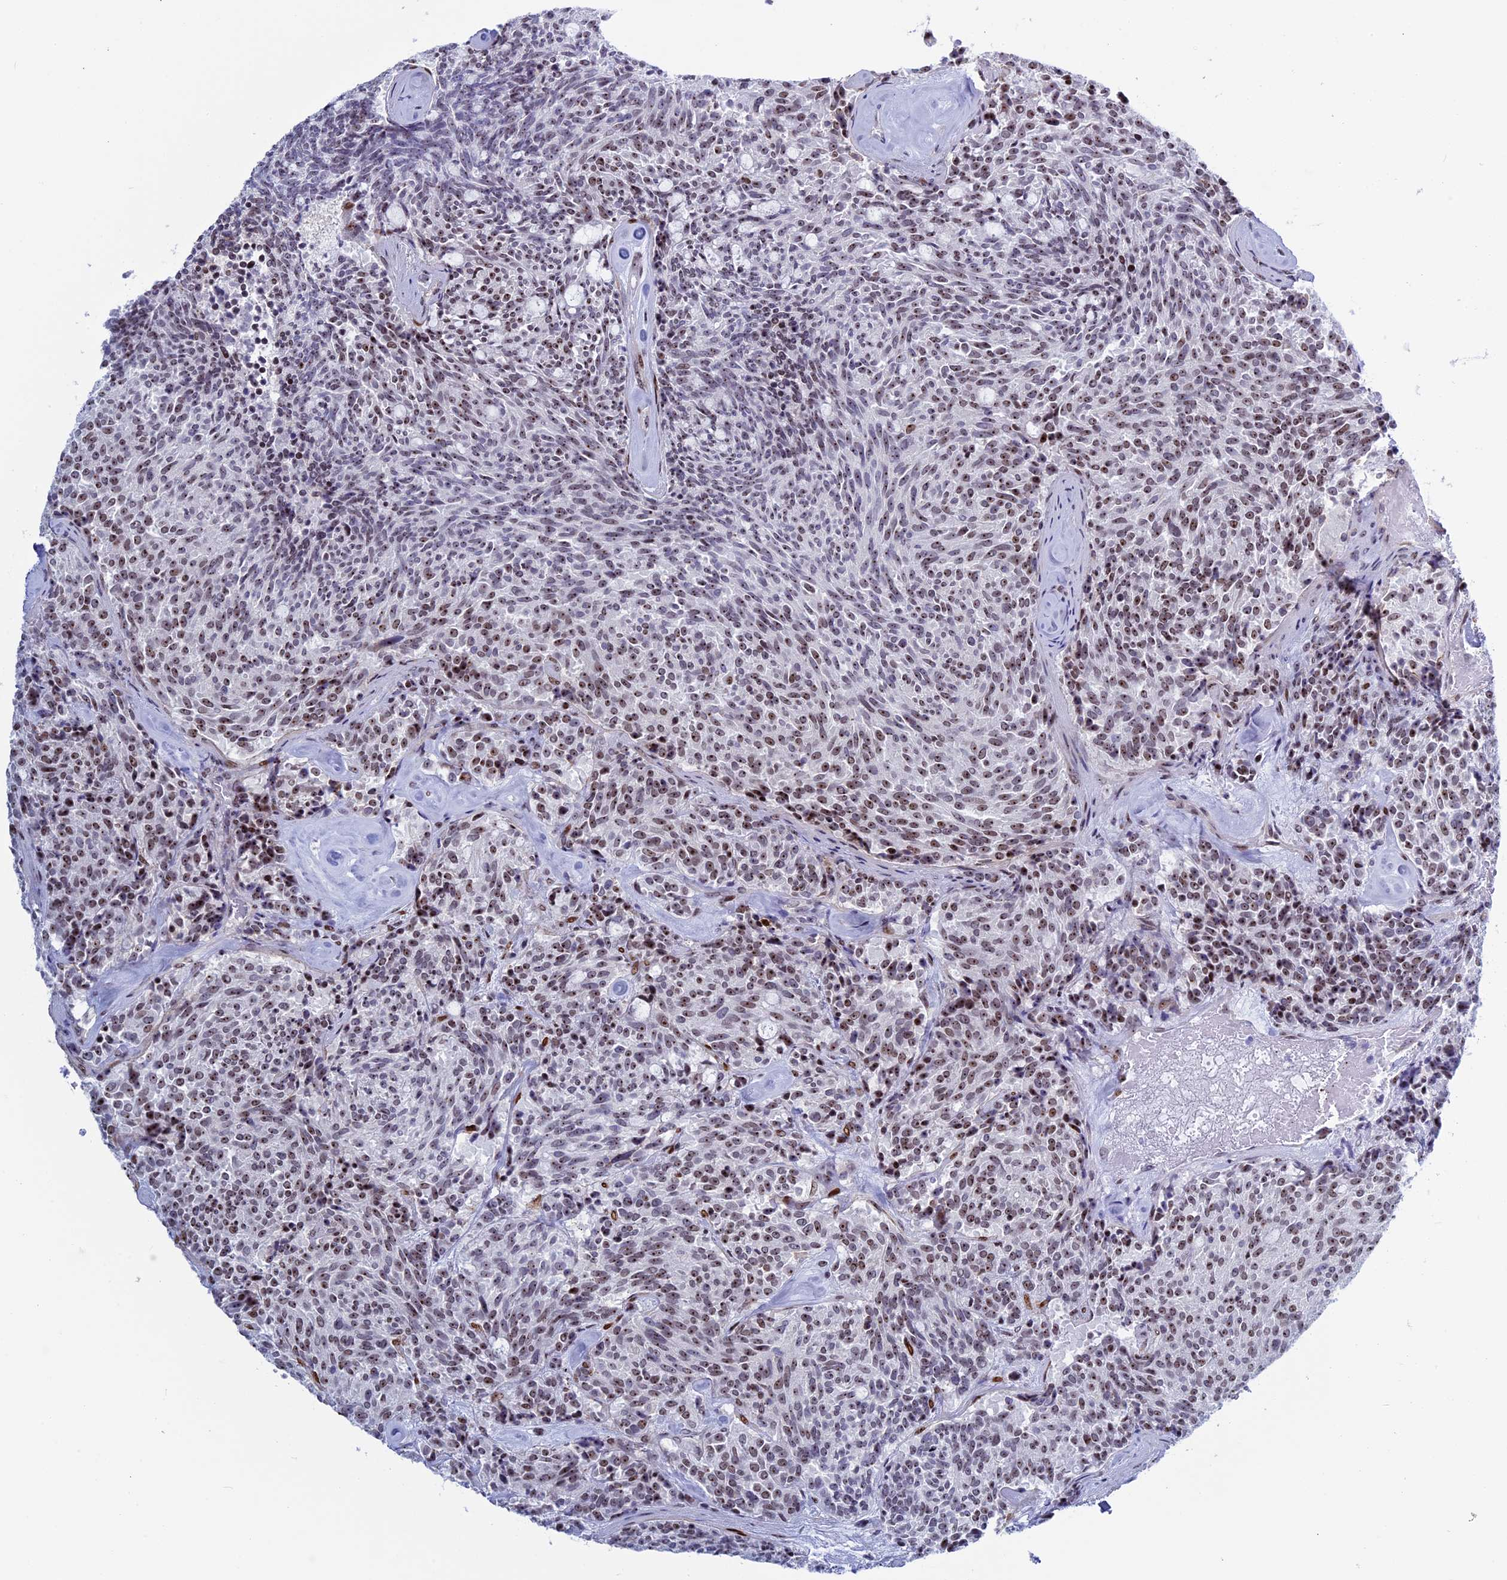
{"staining": {"intensity": "moderate", "quantity": "25%-75%", "location": "nuclear"}, "tissue": "carcinoid", "cell_type": "Tumor cells", "image_type": "cancer", "snomed": [{"axis": "morphology", "description": "Carcinoid, malignant, NOS"}, {"axis": "topography", "description": "Pancreas"}], "caption": "Immunohistochemical staining of carcinoid shows medium levels of moderate nuclear protein expression in about 25%-75% of tumor cells.", "gene": "CCDC86", "patient": {"sex": "female", "age": 54}}